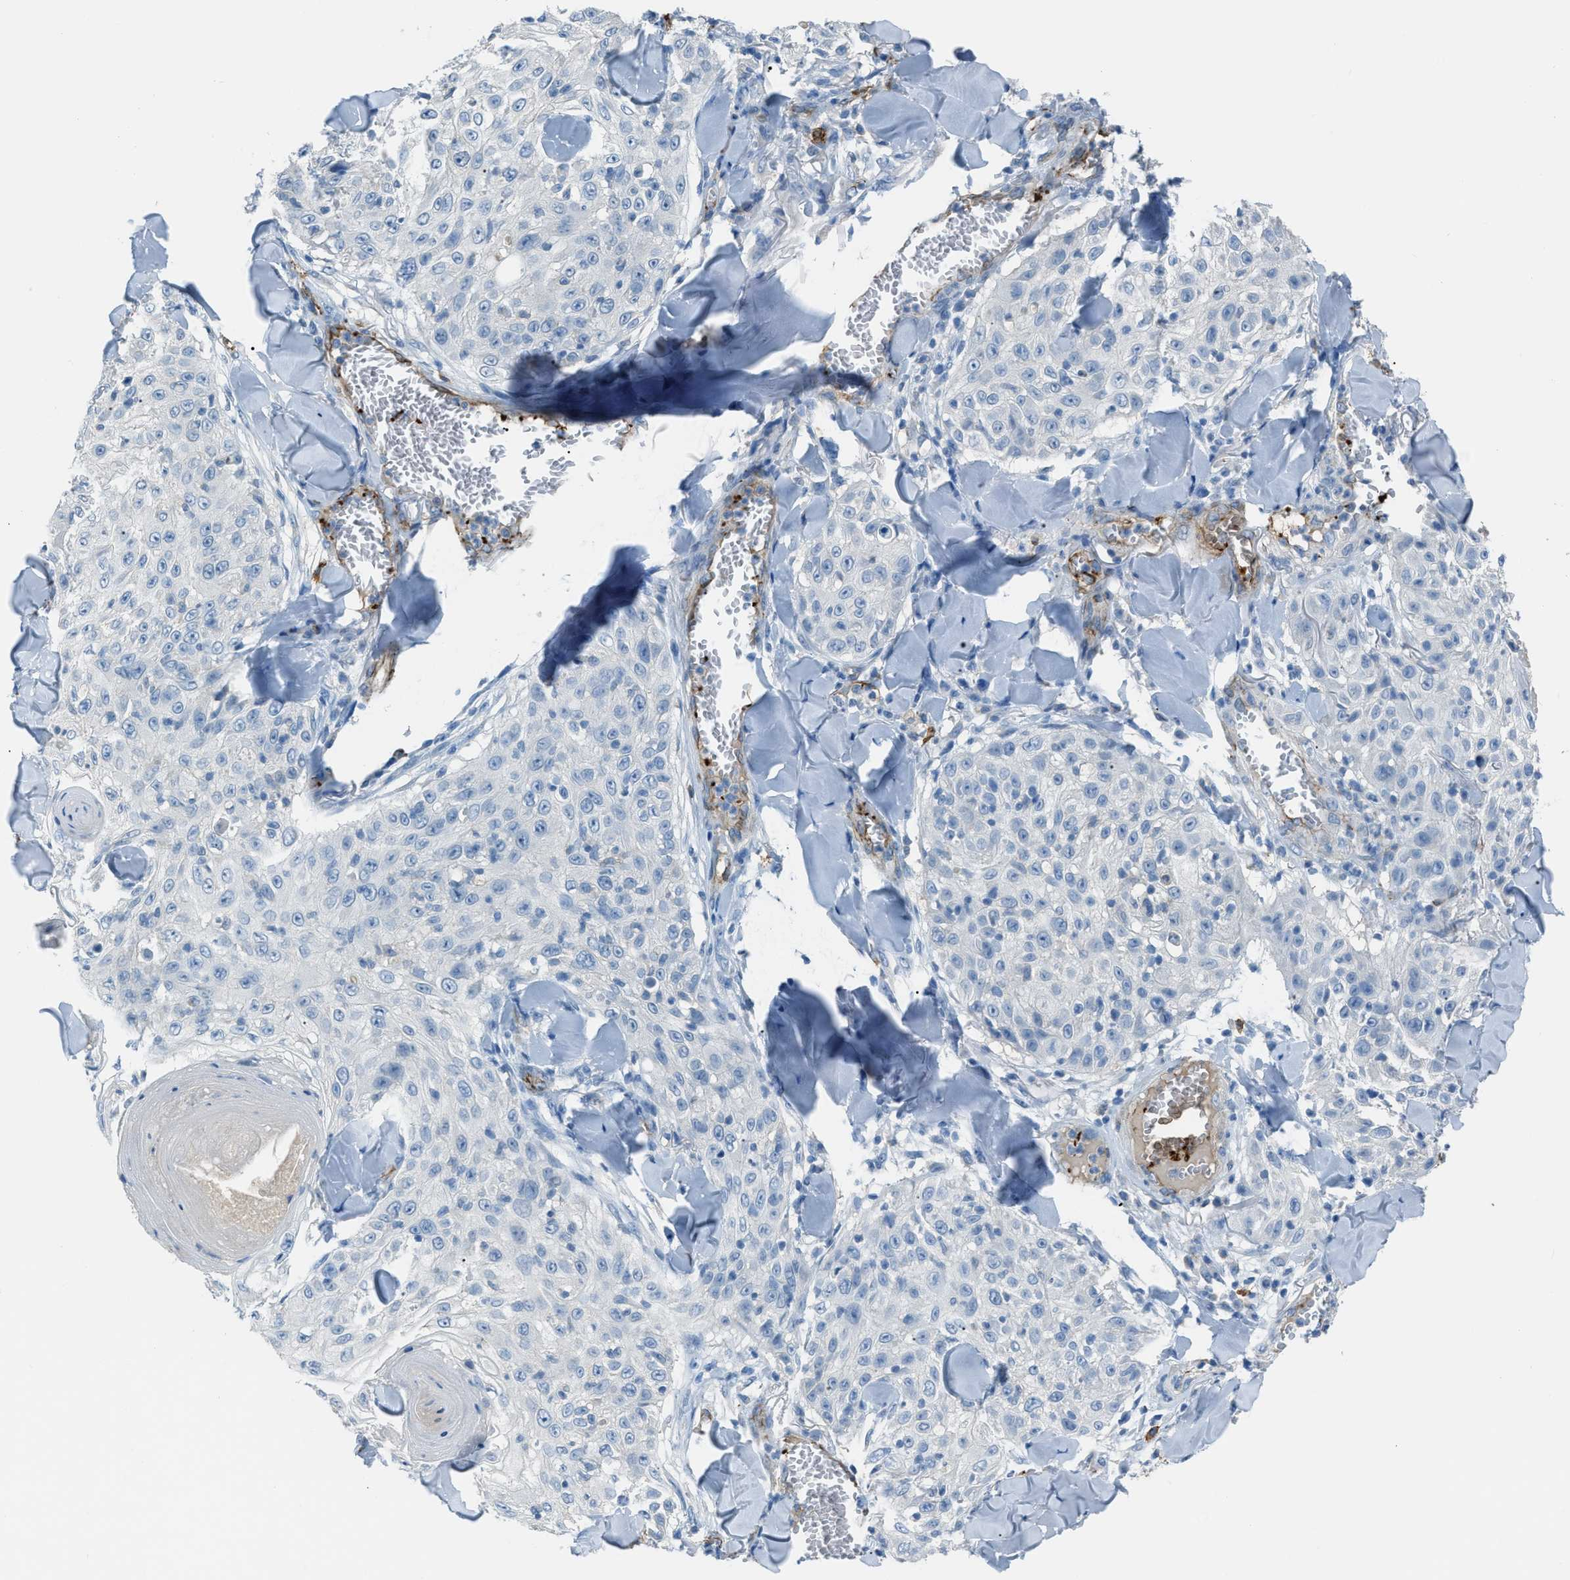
{"staining": {"intensity": "negative", "quantity": "none", "location": "none"}, "tissue": "skin cancer", "cell_type": "Tumor cells", "image_type": "cancer", "snomed": [{"axis": "morphology", "description": "Squamous cell carcinoma, NOS"}, {"axis": "topography", "description": "Skin"}], "caption": "Histopathology image shows no protein staining in tumor cells of skin cancer tissue. (Brightfield microscopy of DAB immunohistochemistry at high magnification).", "gene": "SLC22A15", "patient": {"sex": "male", "age": 86}}